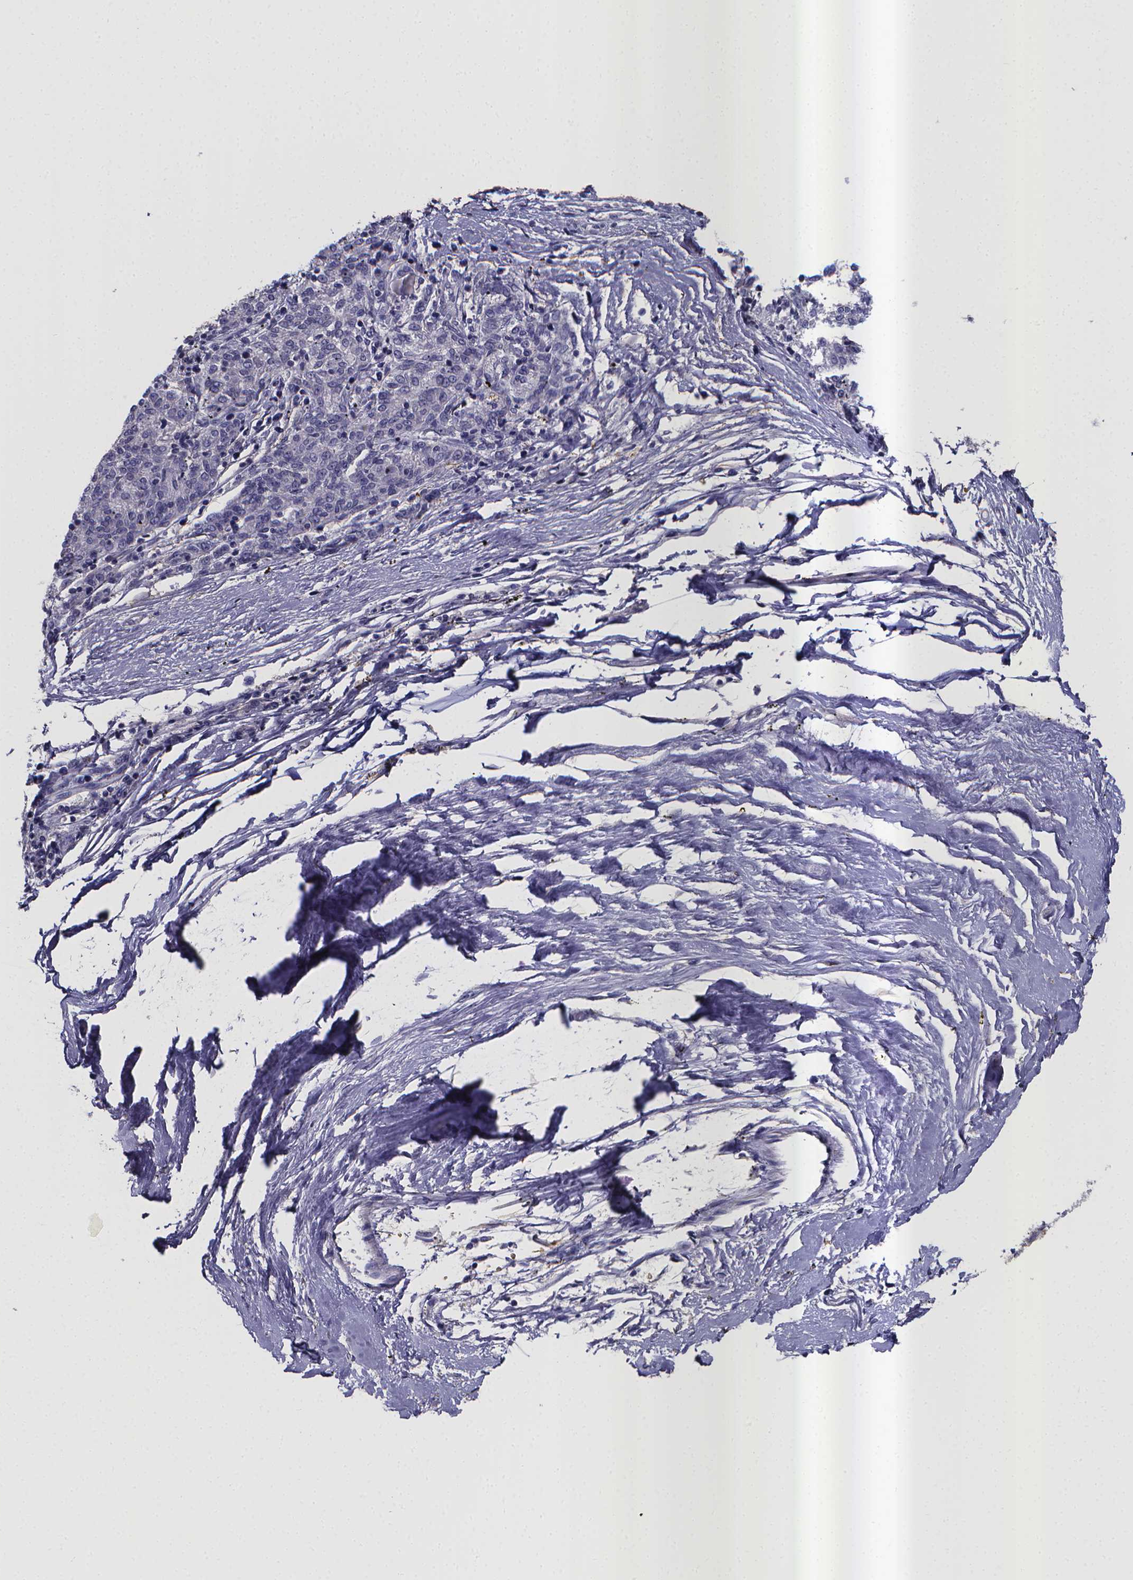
{"staining": {"intensity": "negative", "quantity": "none", "location": "none"}, "tissue": "melanoma", "cell_type": "Tumor cells", "image_type": "cancer", "snomed": [{"axis": "morphology", "description": "Malignant melanoma, NOS"}, {"axis": "topography", "description": "Skin"}], "caption": "Tumor cells are negative for protein expression in human malignant melanoma.", "gene": "RERG", "patient": {"sex": "female", "age": 72}}